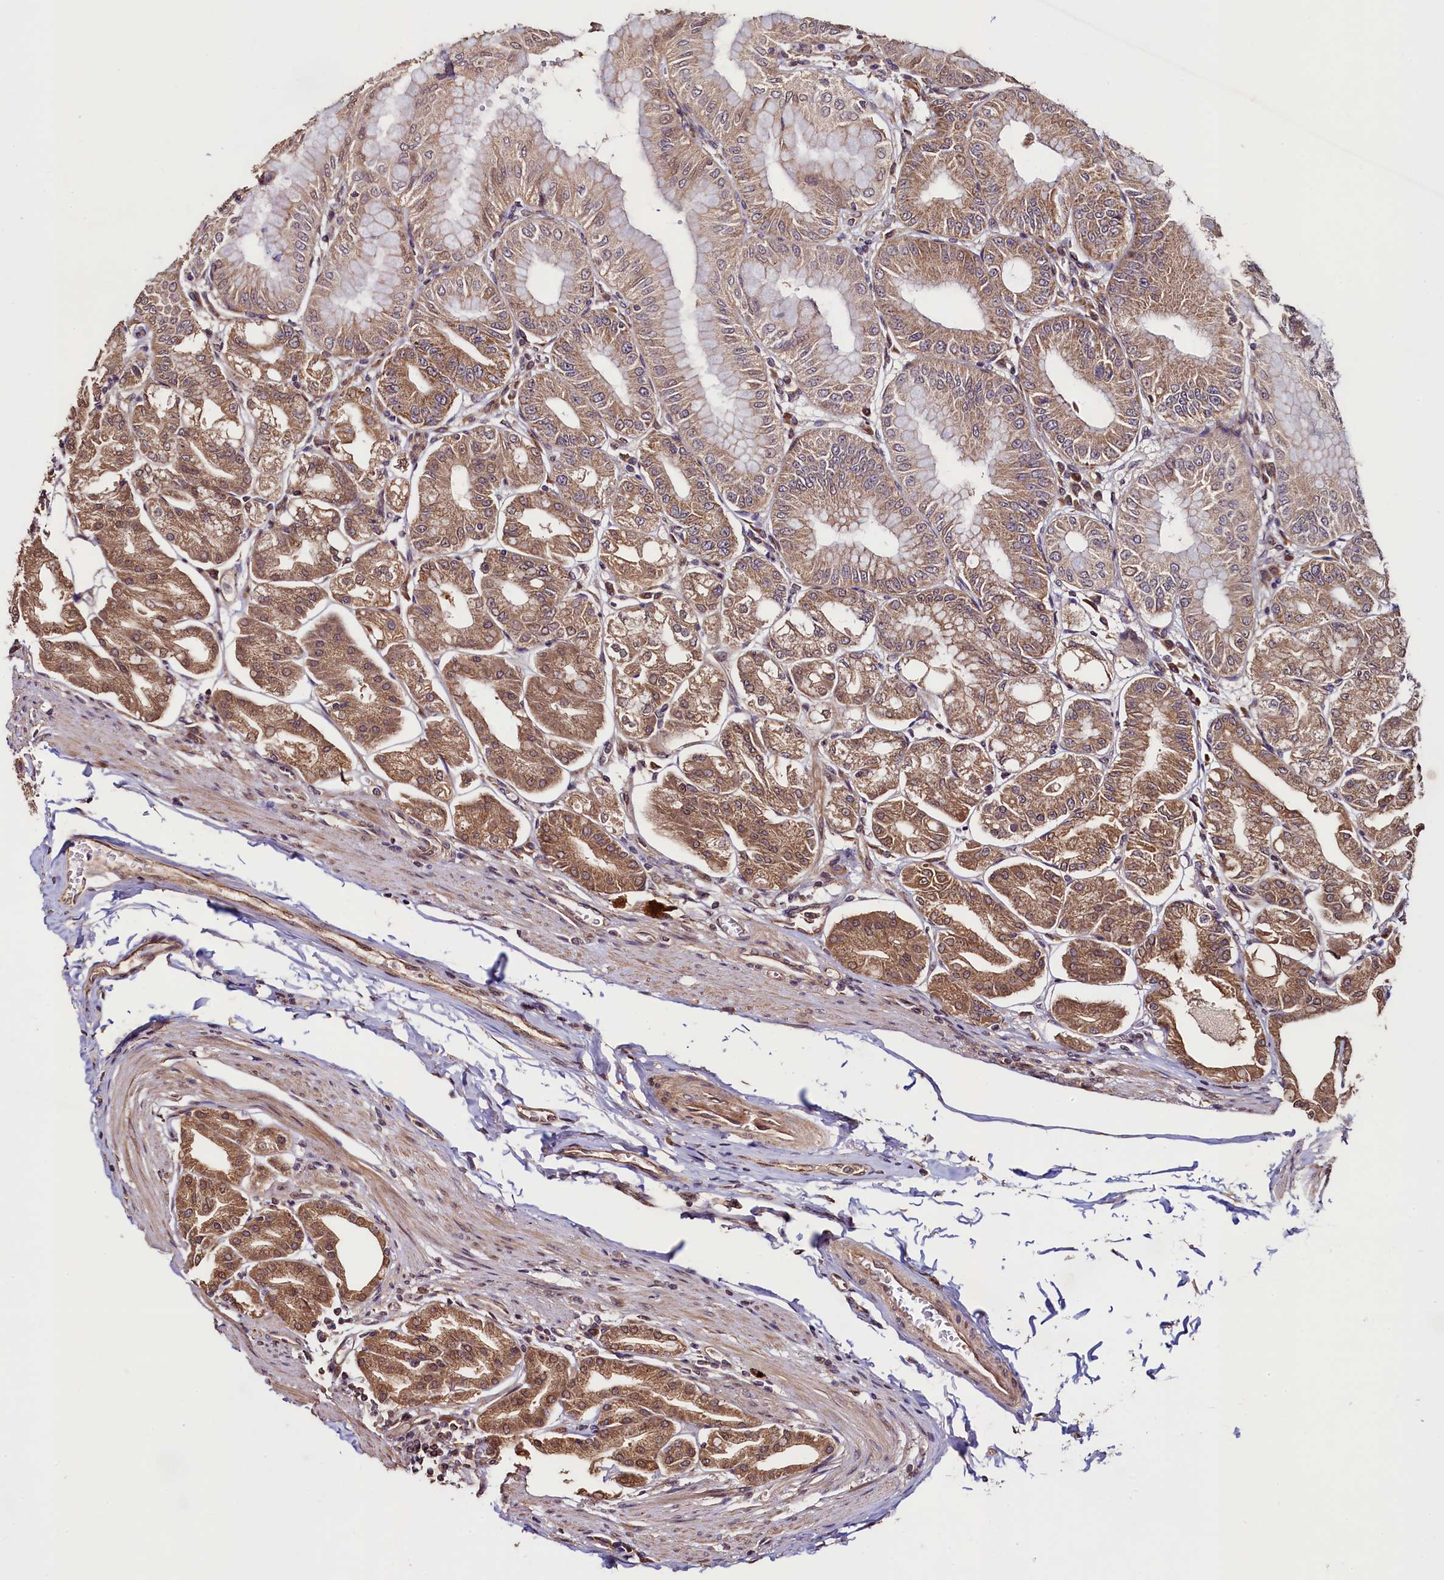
{"staining": {"intensity": "moderate", "quantity": ">75%", "location": "cytoplasmic/membranous,nuclear"}, "tissue": "stomach", "cell_type": "Glandular cells", "image_type": "normal", "snomed": [{"axis": "morphology", "description": "Normal tissue, NOS"}, {"axis": "topography", "description": "Stomach, lower"}], "caption": "High-magnification brightfield microscopy of normal stomach stained with DAB (brown) and counterstained with hematoxylin (blue). glandular cells exhibit moderate cytoplasmic/membranous,nuclear staining is appreciated in about>75% of cells. The staining was performed using DAB (3,3'-diaminobenzidine), with brown indicating positive protein expression. Nuclei are stained blue with hematoxylin.", "gene": "RBFA", "patient": {"sex": "male", "age": 71}}